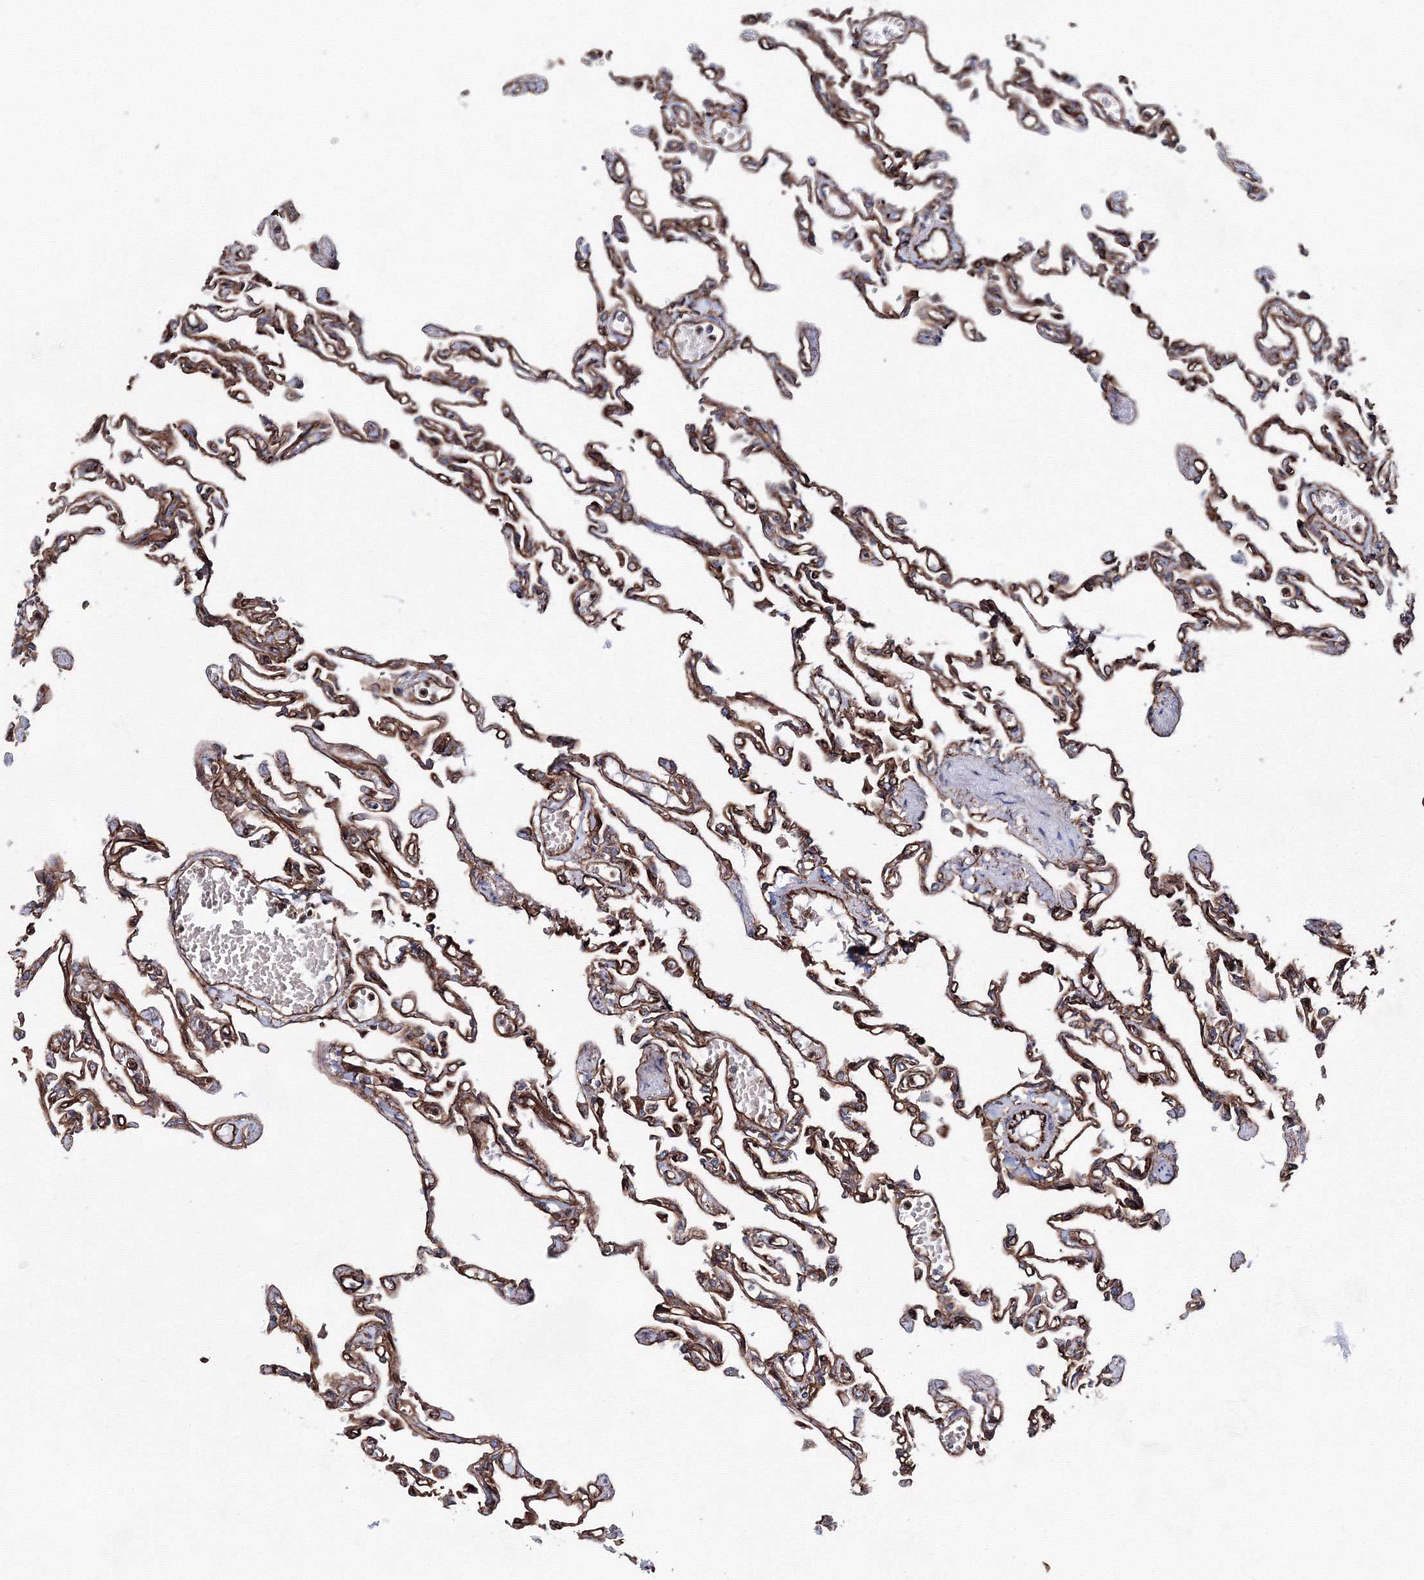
{"staining": {"intensity": "moderate", "quantity": ">75%", "location": "cytoplasmic/membranous"}, "tissue": "lung", "cell_type": "Alveolar cells", "image_type": "normal", "snomed": [{"axis": "morphology", "description": "Normal tissue, NOS"}, {"axis": "topography", "description": "Lung"}], "caption": "Brown immunohistochemical staining in benign lung exhibits moderate cytoplasmic/membranous staining in approximately >75% of alveolar cells.", "gene": "ANKRD37", "patient": {"sex": "male", "age": 21}}